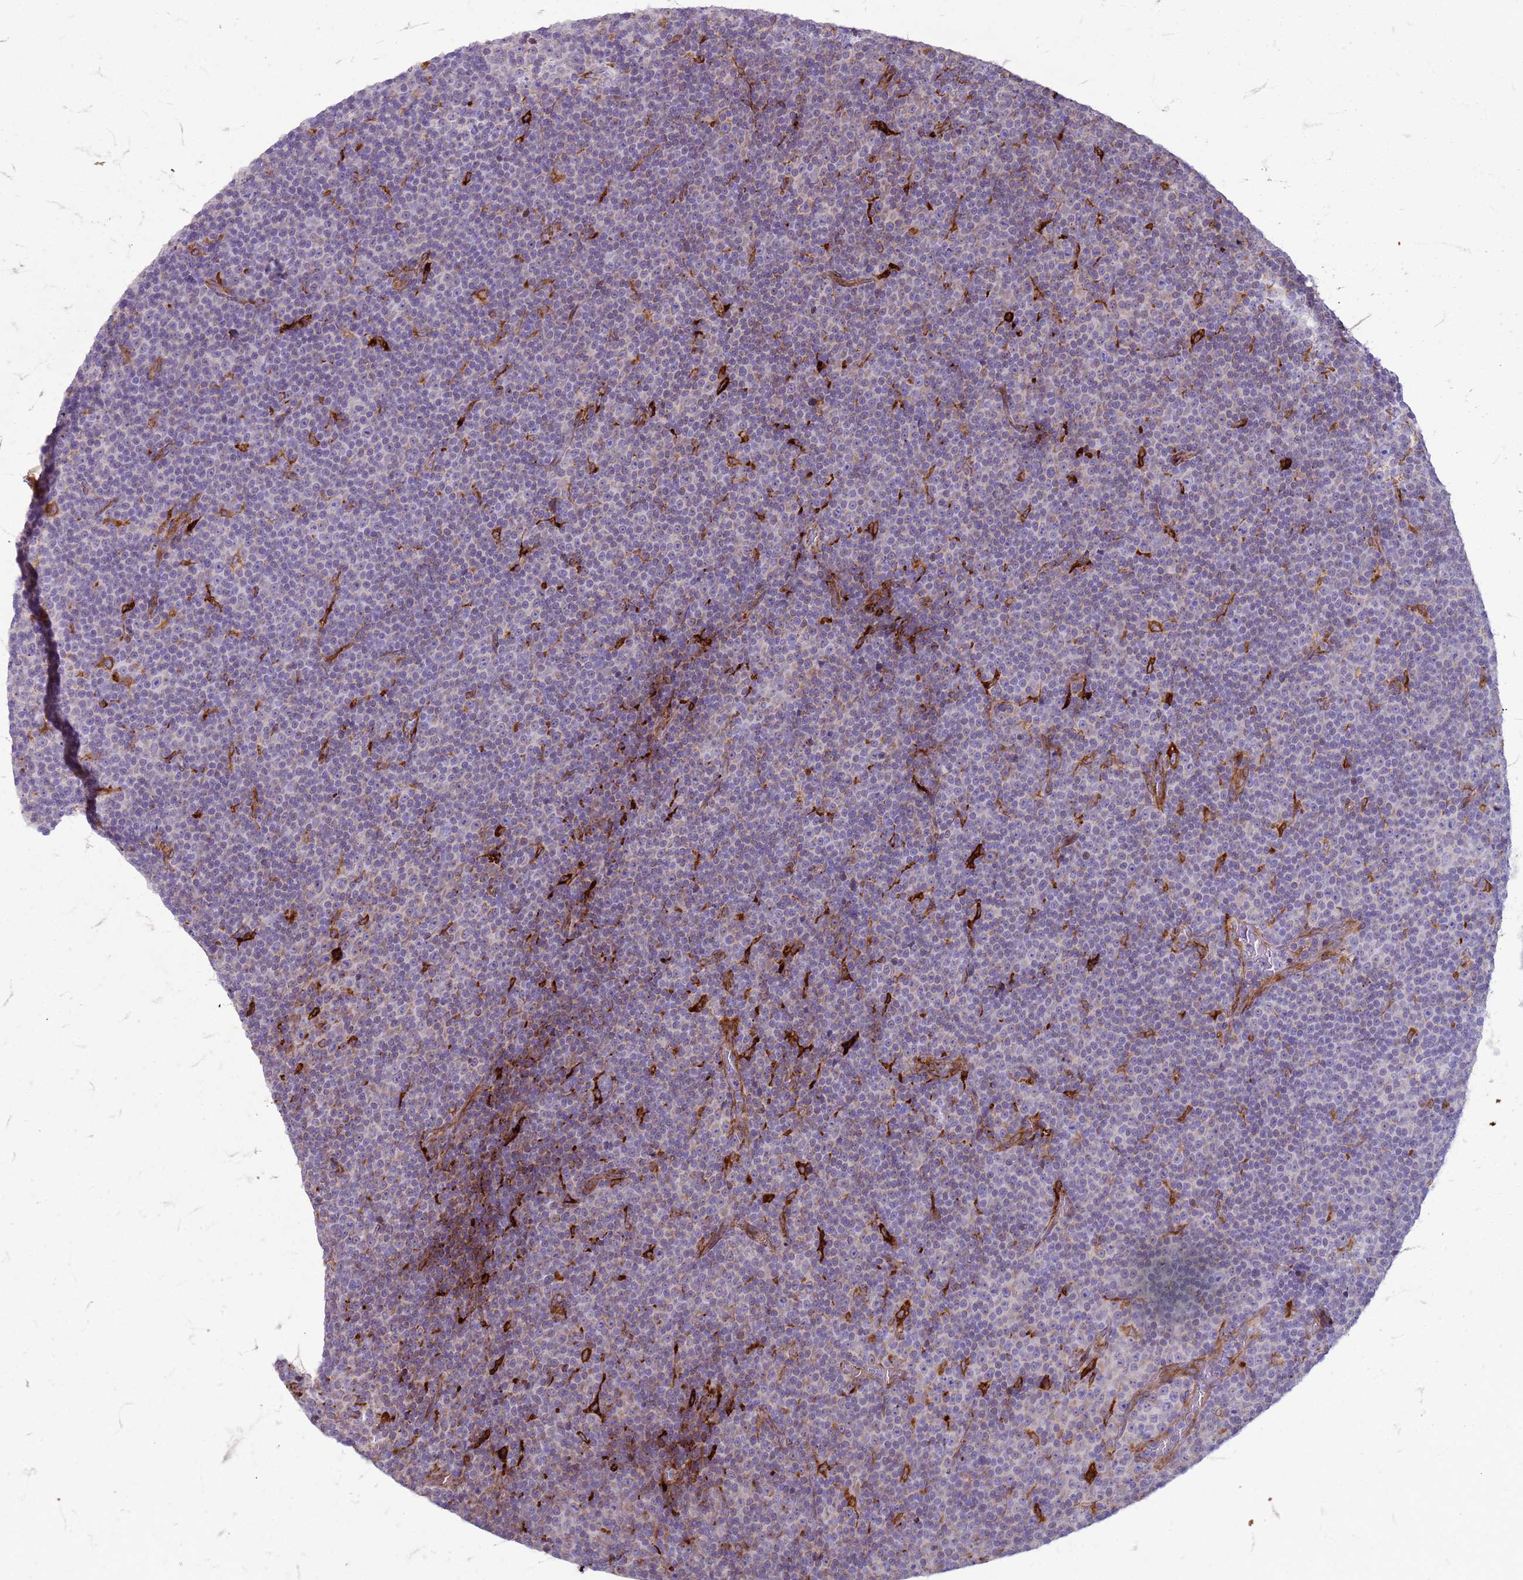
{"staining": {"intensity": "negative", "quantity": "none", "location": "none"}, "tissue": "lymphoma", "cell_type": "Tumor cells", "image_type": "cancer", "snomed": [{"axis": "morphology", "description": "Malignant lymphoma, non-Hodgkin's type, Low grade"}, {"axis": "topography", "description": "Lymph node"}], "caption": "High power microscopy histopathology image of an immunohistochemistry histopathology image of low-grade malignant lymphoma, non-Hodgkin's type, revealing no significant positivity in tumor cells.", "gene": "PDK3", "patient": {"sex": "female", "age": 67}}